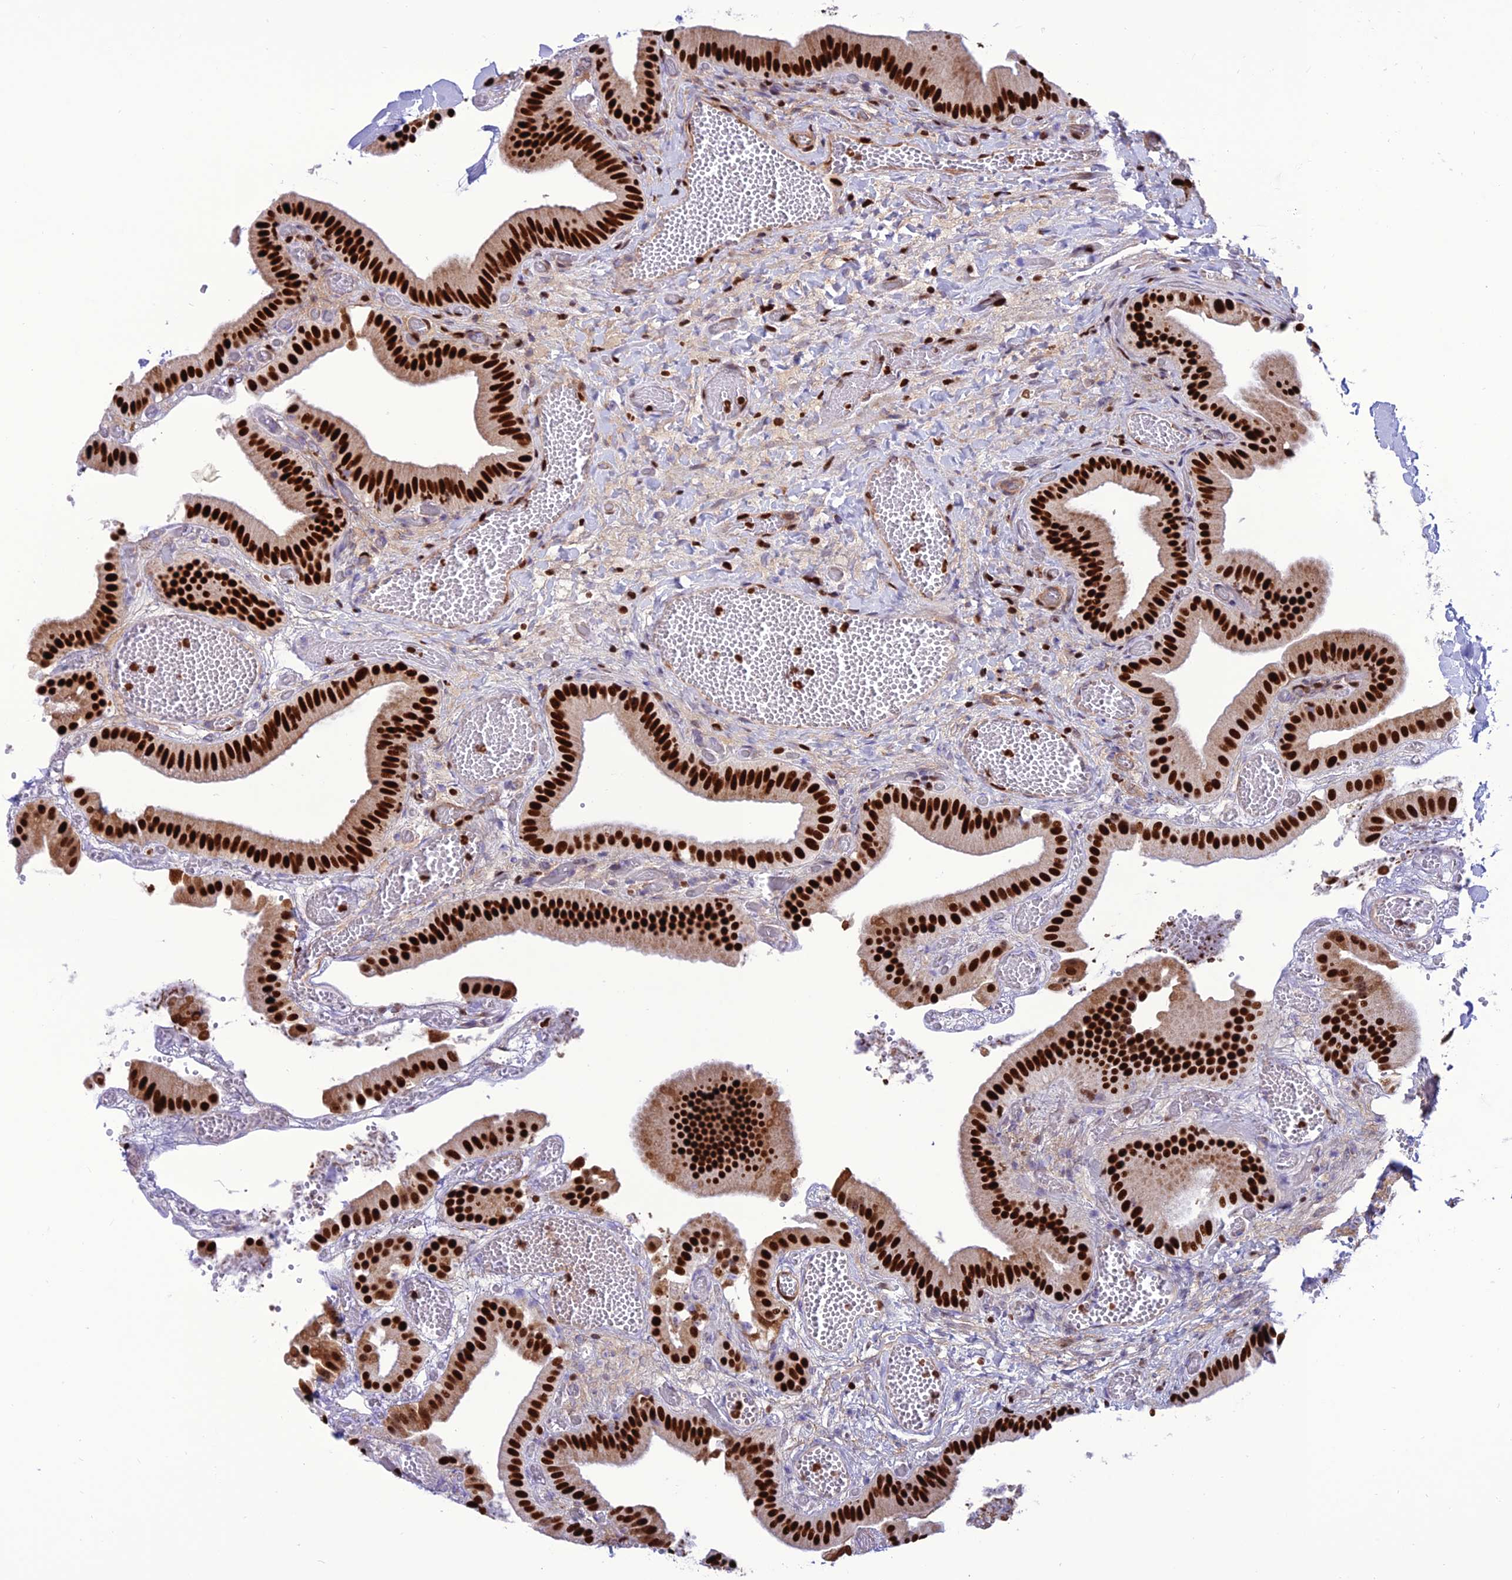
{"staining": {"intensity": "strong", "quantity": ">75%", "location": "nuclear"}, "tissue": "gallbladder", "cell_type": "Glandular cells", "image_type": "normal", "snomed": [{"axis": "morphology", "description": "Normal tissue, NOS"}, {"axis": "topography", "description": "Gallbladder"}], "caption": "Gallbladder stained with IHC exhibits strong nuclear expression in about >75% of glandular cells. The staining was performed using DAB, with brown indicating positive protein expression. Nuclei are stained blue with hematoxylin.", "gene": "INO80E", "patient": {"sex": "female", "age": 64}}